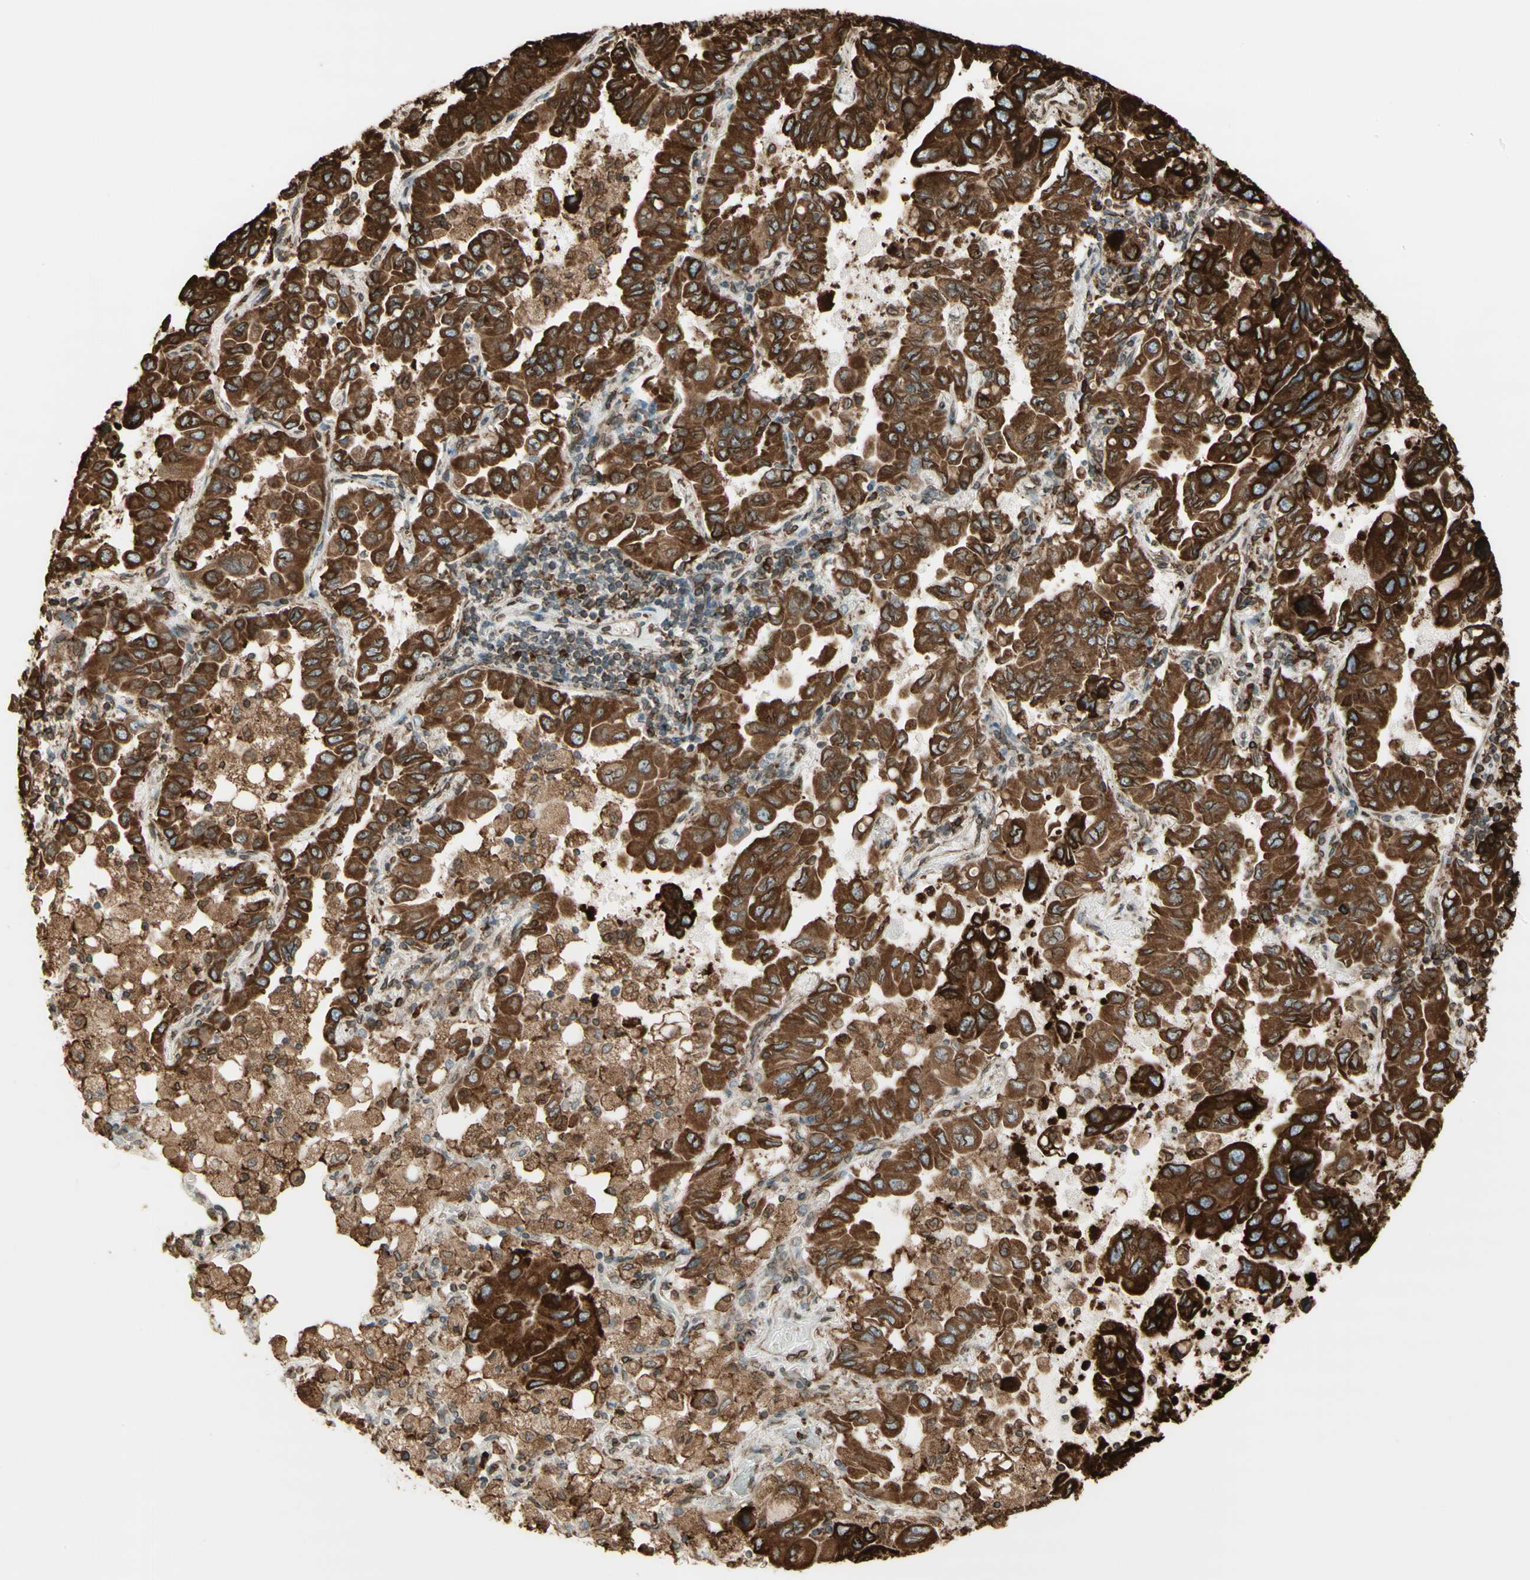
{"staining": {"intensity": "strong", "quantity": ">75%", "location": "cytoplasmic/membranous"}, "tissue": "lung cancer", "cell_type": "Tumor cells", "image_type": "cancer", "snomed": [{"axis": "morphology", "description": "Adenocarcinoma, NOS"}, {"axis": "topography", "description": "Lung"}], "caption": "A micrograph showing strong cytoplasmic/membranous staining in about >75% of tumor cells in lung cancer, as visualized by brown immunohistochemical staining.", "gene": "CANX", "patient": {"sex": "male", "age": 64}}